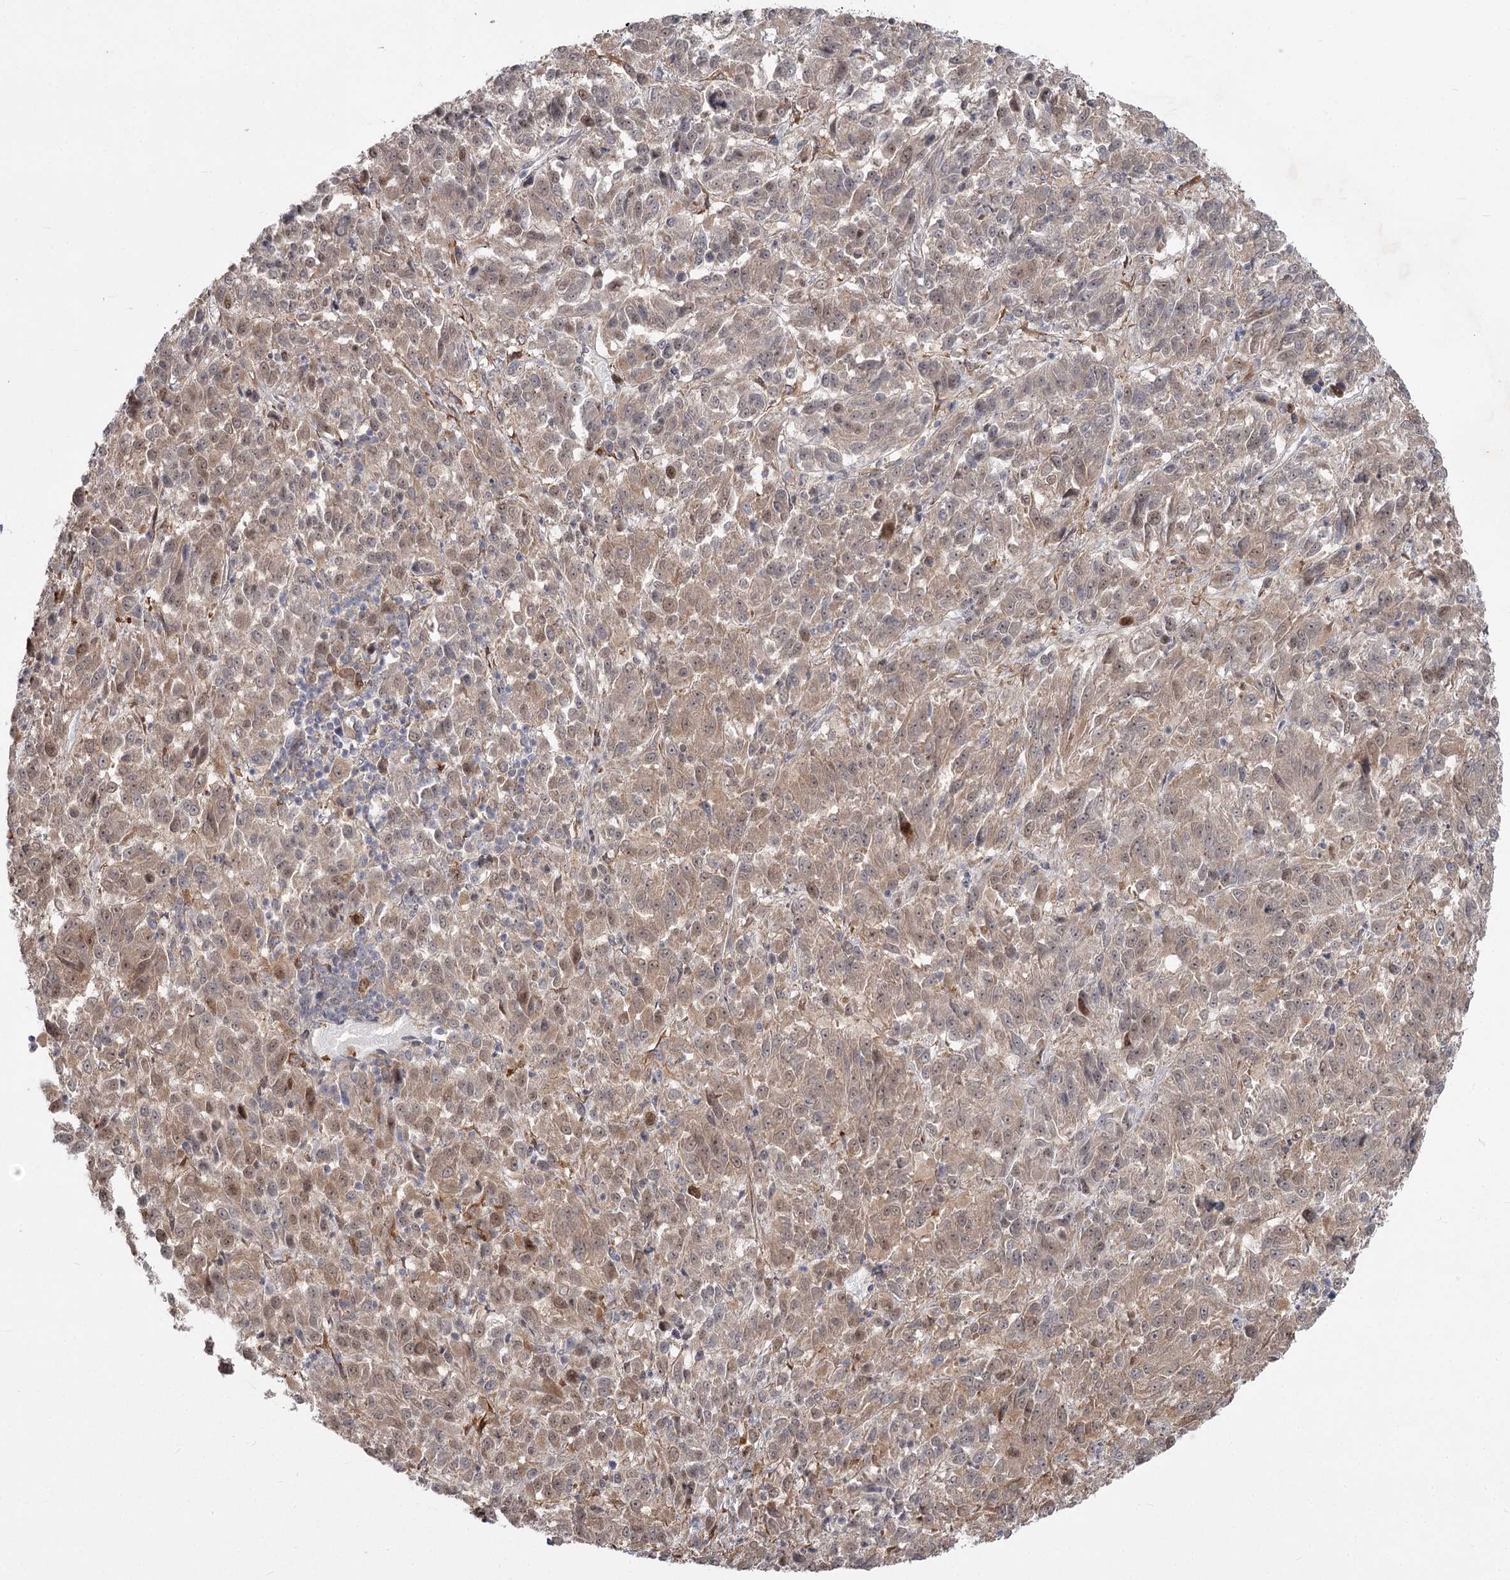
{"staining": {"intensity": "weak", "quantity": ">75%", "location": "cytoplasmic/membranous,nuclear"}, "tissue": "melanoma", "cell_type": "Tumor cells", "image_type": "cancer", "snomed": [{"axis": "morphology", "description": "Malignant melanoma, Metastatic site"}, {"axis": "topography", "description": "Lung"}], "caption": "A high-resolution micrograph shows immunohistochemistry staining of malignant melanoma (metastatic site), which displays weak cytoplasmic/membranous and nuclear positivity in about >75% of tumor cells.", "gene": "CCNG2", "patient": {"sex": "male", "age": 64}}